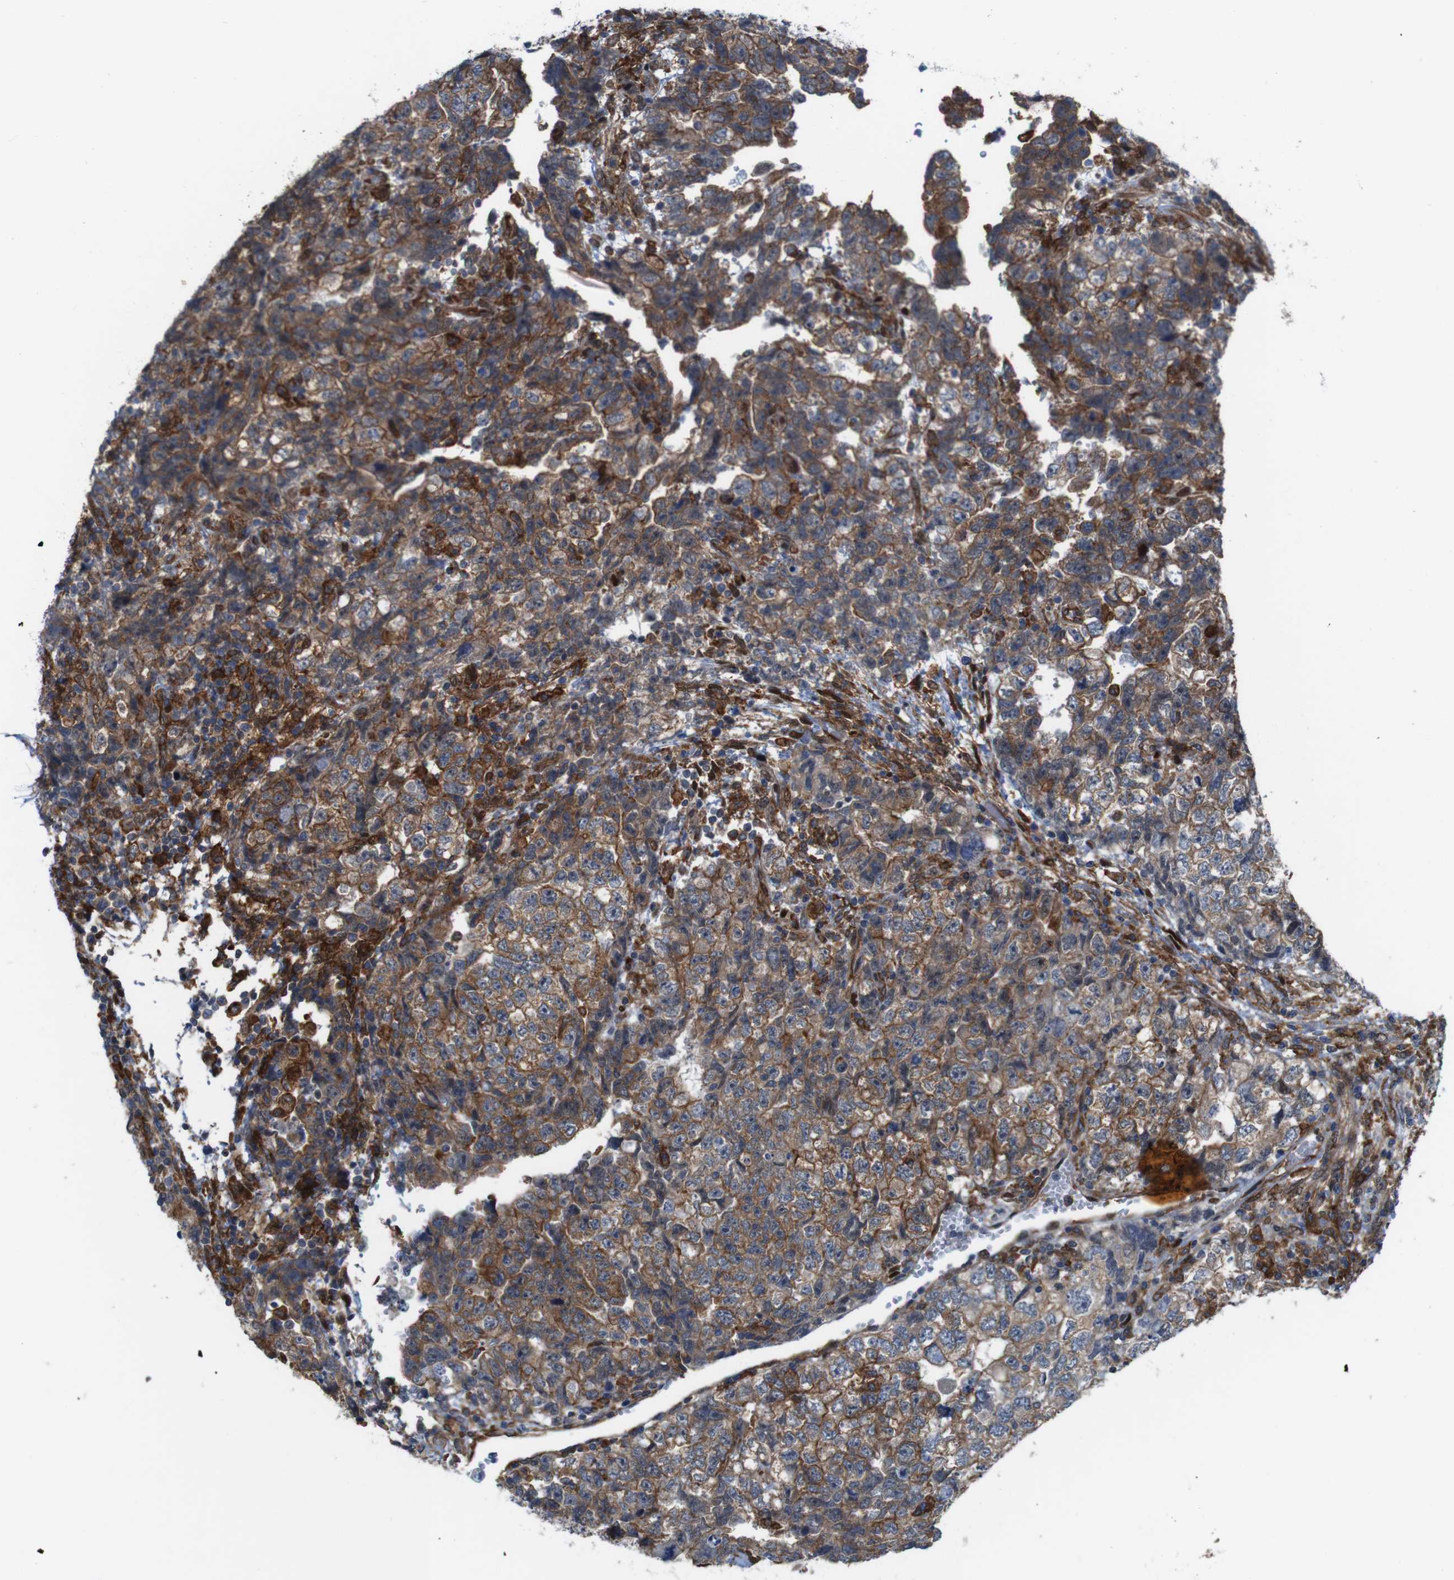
{"staining": {"intensity": "moderate", "quantity": ">75%", "location": "cytoplasmic/membranous"}, "tissue": "testis cancer", "cell_type": "Tumor cells", "image_type": "cancer", "snomed": [{"axis": "morphology", "description": "Carcinoma, Embryonal, NOS"}, {"axis": "topography", "description": "Testis"}], "caption": "Immunohistochemical staining of human testis cancer (embryonal carcinoma) displays medium levels of moderate cytoplasmic/membranous expression in approximately >75% of tumor cells. The staining was performed using DAB to visualize the protein expression in brown, while the nuclei were stained in blue with hematoxylin (Magnification: 20x).", "gene": "PTGER4", "patient": {"sex": "male", "age": 36}}